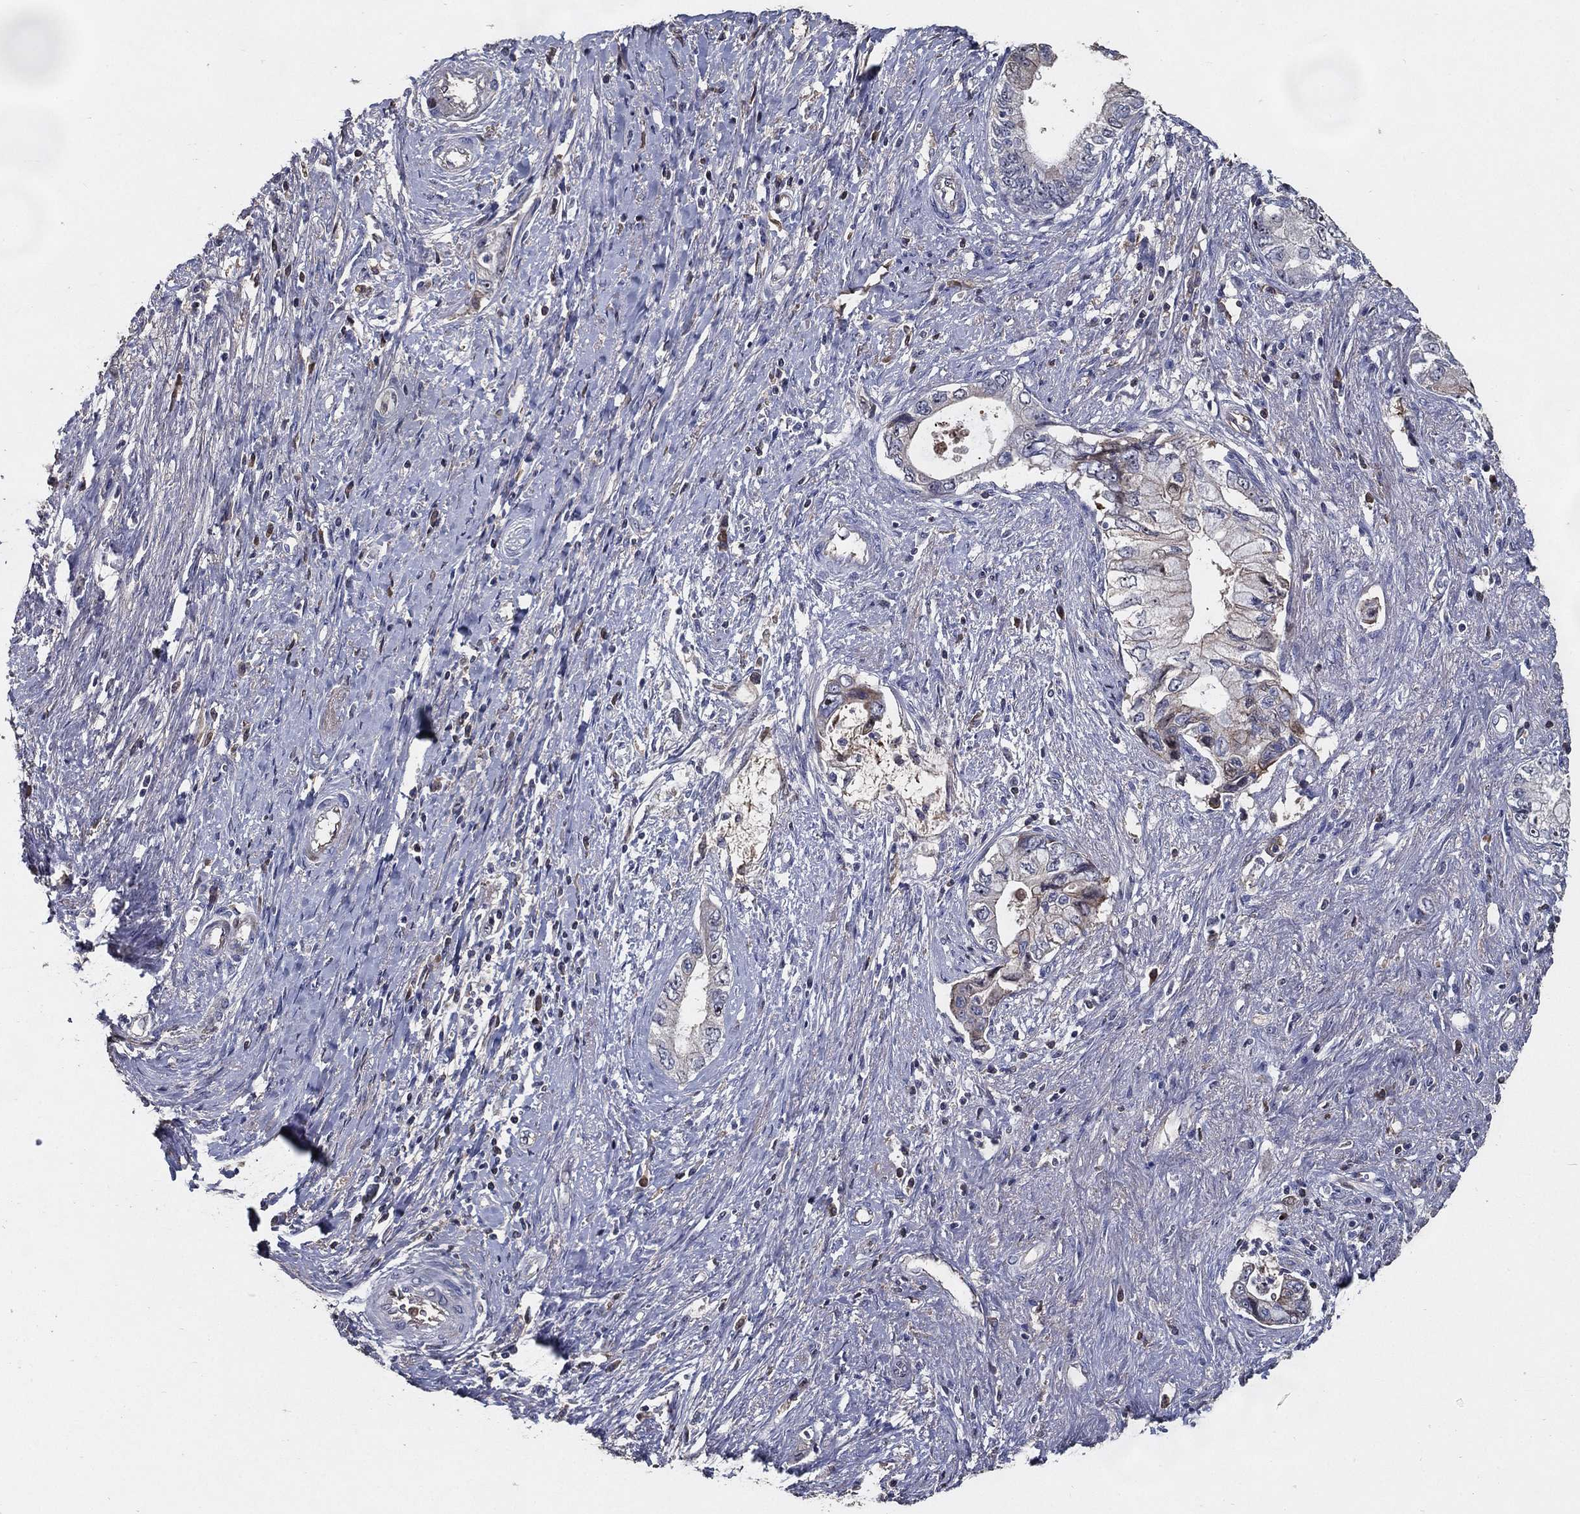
{"staining": {"intensity": "negative", "quantity": "none", "location": "none"}, "tissue": "pancreatic cancer", "cell_type": "Tumor cells", "image_type": "cancer", "snomed": [{"axis": "morphology", "description": "Adenocarcinoma, NOS"}, {"axis": "topography", "description": "Pancreas"}], "caption": "This is an immunohistochemistry (IHC) photomicrograph of human pancreatic cancer. There is no positivity in tumor cells.", "gene": "EFNA1", "patient": {"sex": "female", "age": 73}}